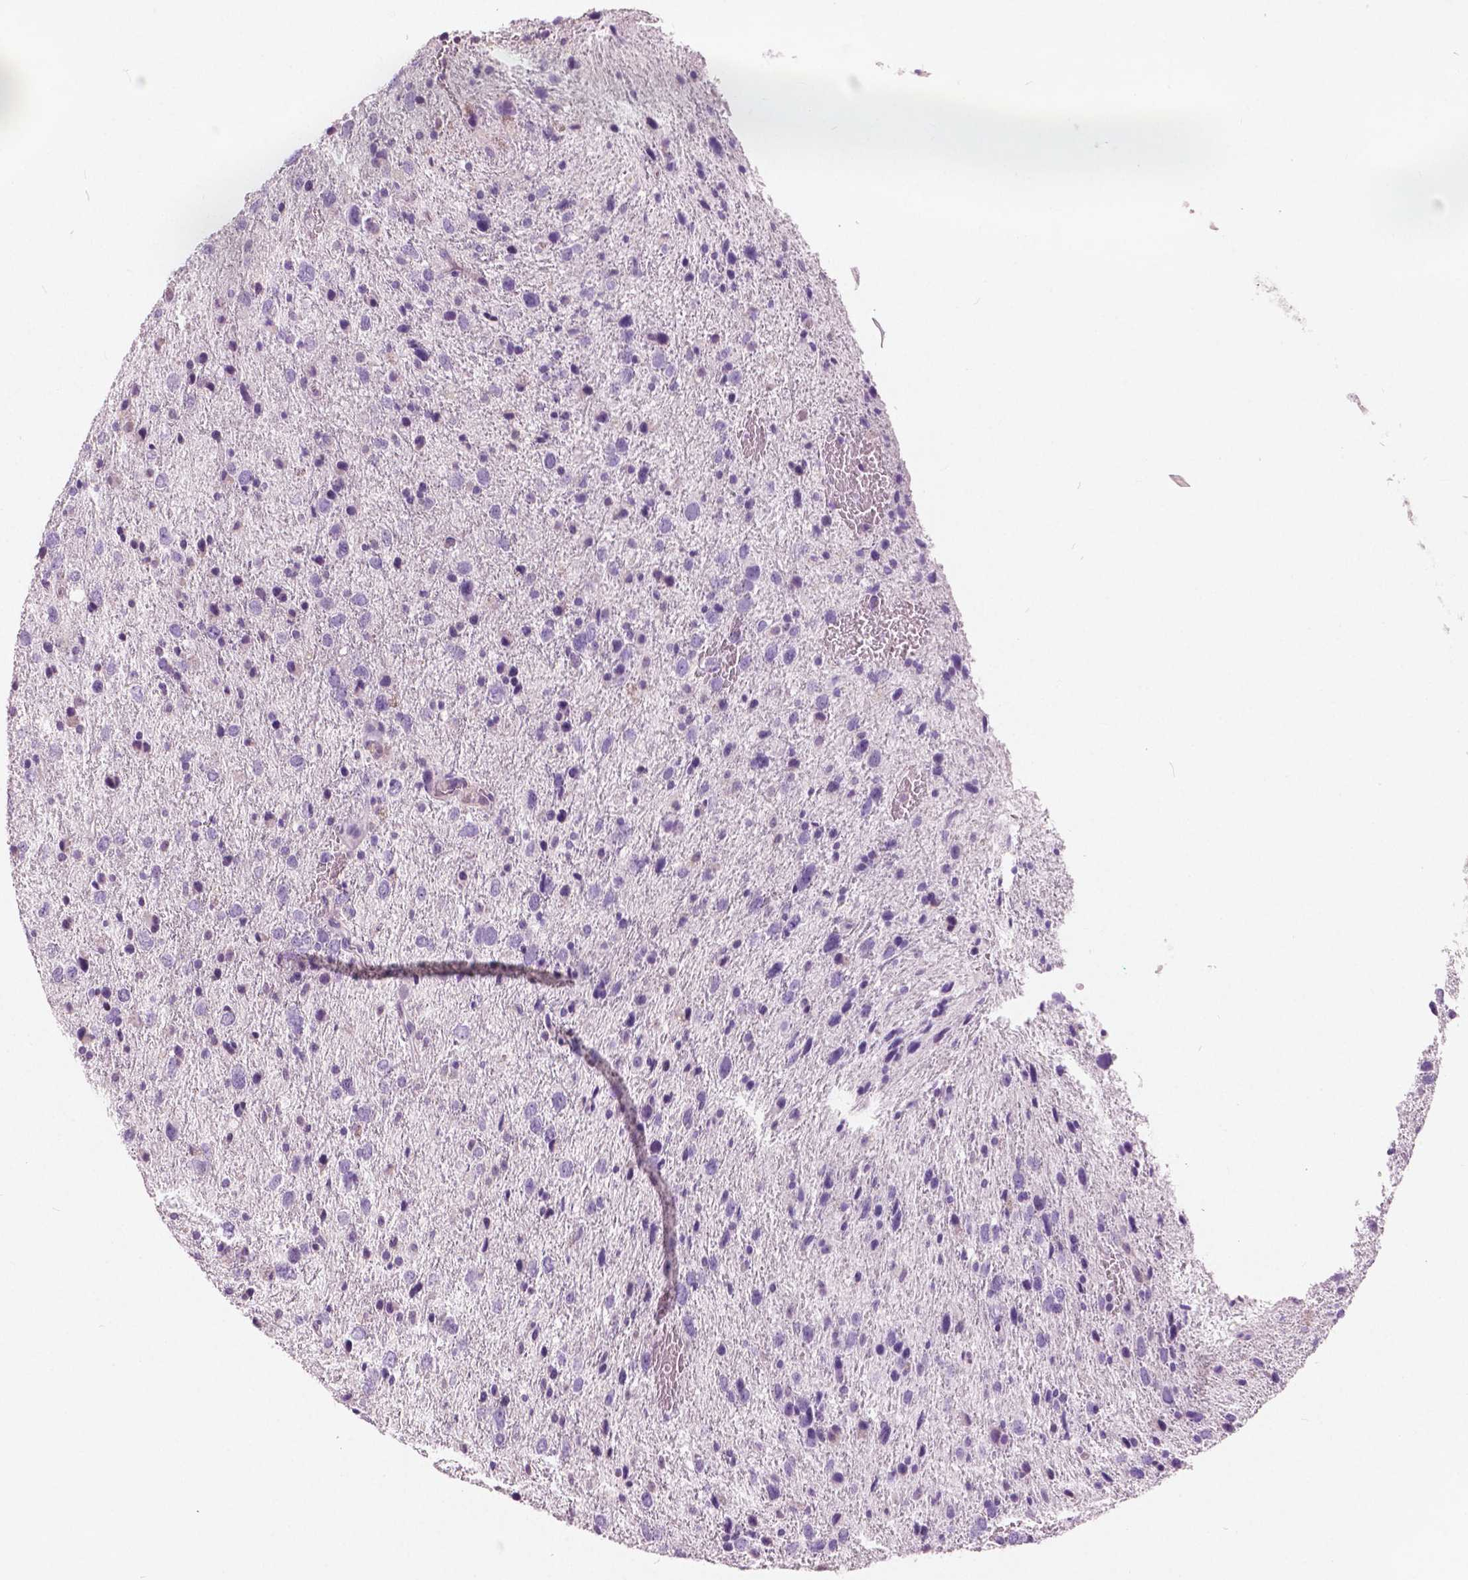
{"staining": {"intensity": "negative", "quantity": "none", "location": "none"}, "tissue": "glioma", "cell_type": "Tumor cells", "image_type": "cancer", "snomed": [{"axis": "morphology", "description": "Glioma, malignant, Low grade"}, {"axis": "topography", "description": "Brain"}], "caption": "Low-grade glioma (malignant) stained for a protein using IHC demonstrates no staining tumor cells.", "gene": "GALM", "patient": {"sex": "female", "age": 55}}